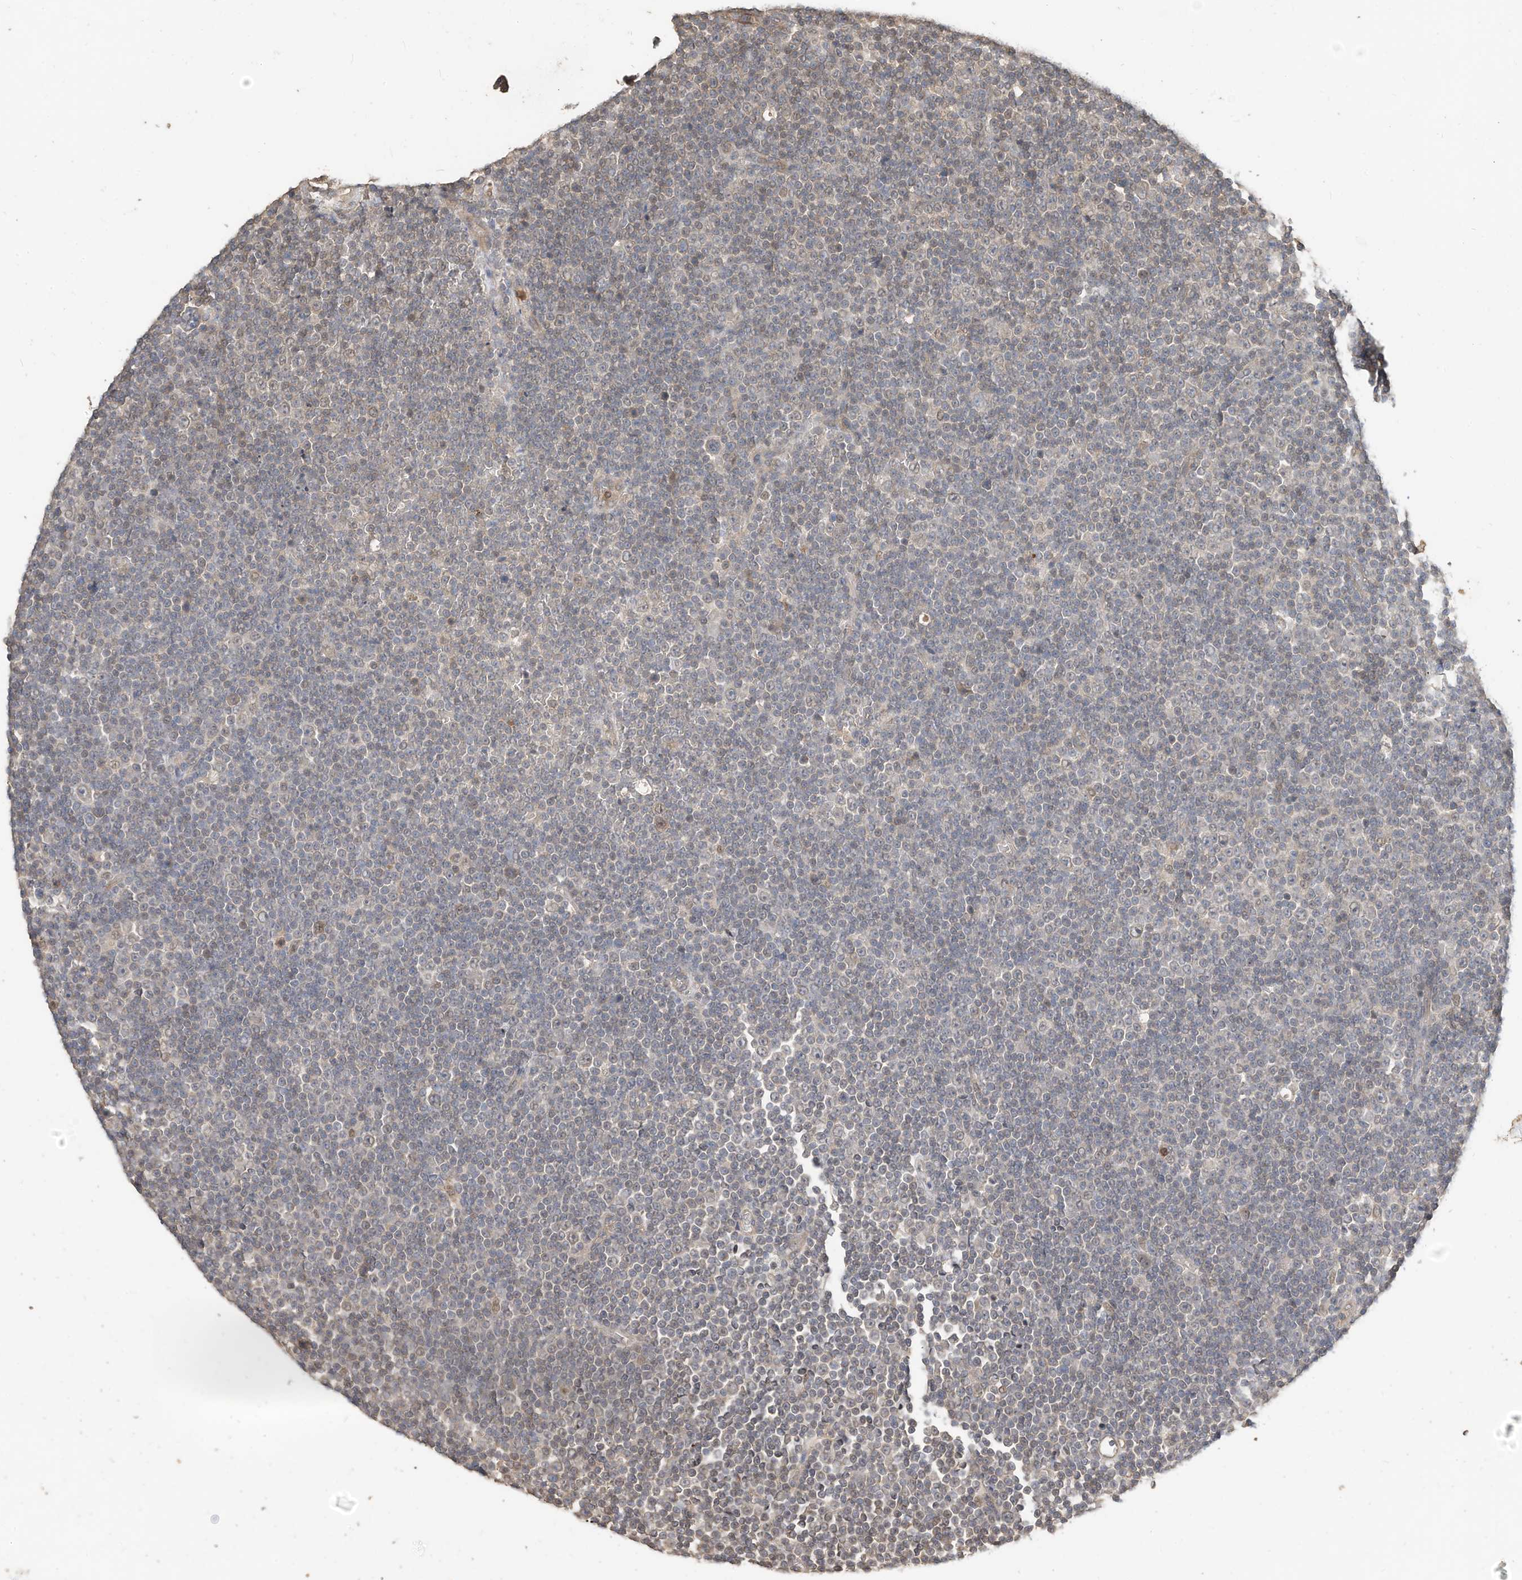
{"staining": {"intensity": "weak", "quantity": "<25%", "location": "cytoplasmic/membranous"}, "tissue": "lymphoma", "cell_type": "Tumor cells", "image_type": "cancer", "snomed": [{"axis": "morphology", "description": "Malignant lymphoma, non-Hodgkin's type, Low grade"}, {"axis": "topography", "description": "Lymph node"}], "caption": "Lymphoma was stained to show a protein in brown. There is no significant positivity in tumor cells.", "gene": "OFD1", "patient": {"sex": "female", "age": 67}}